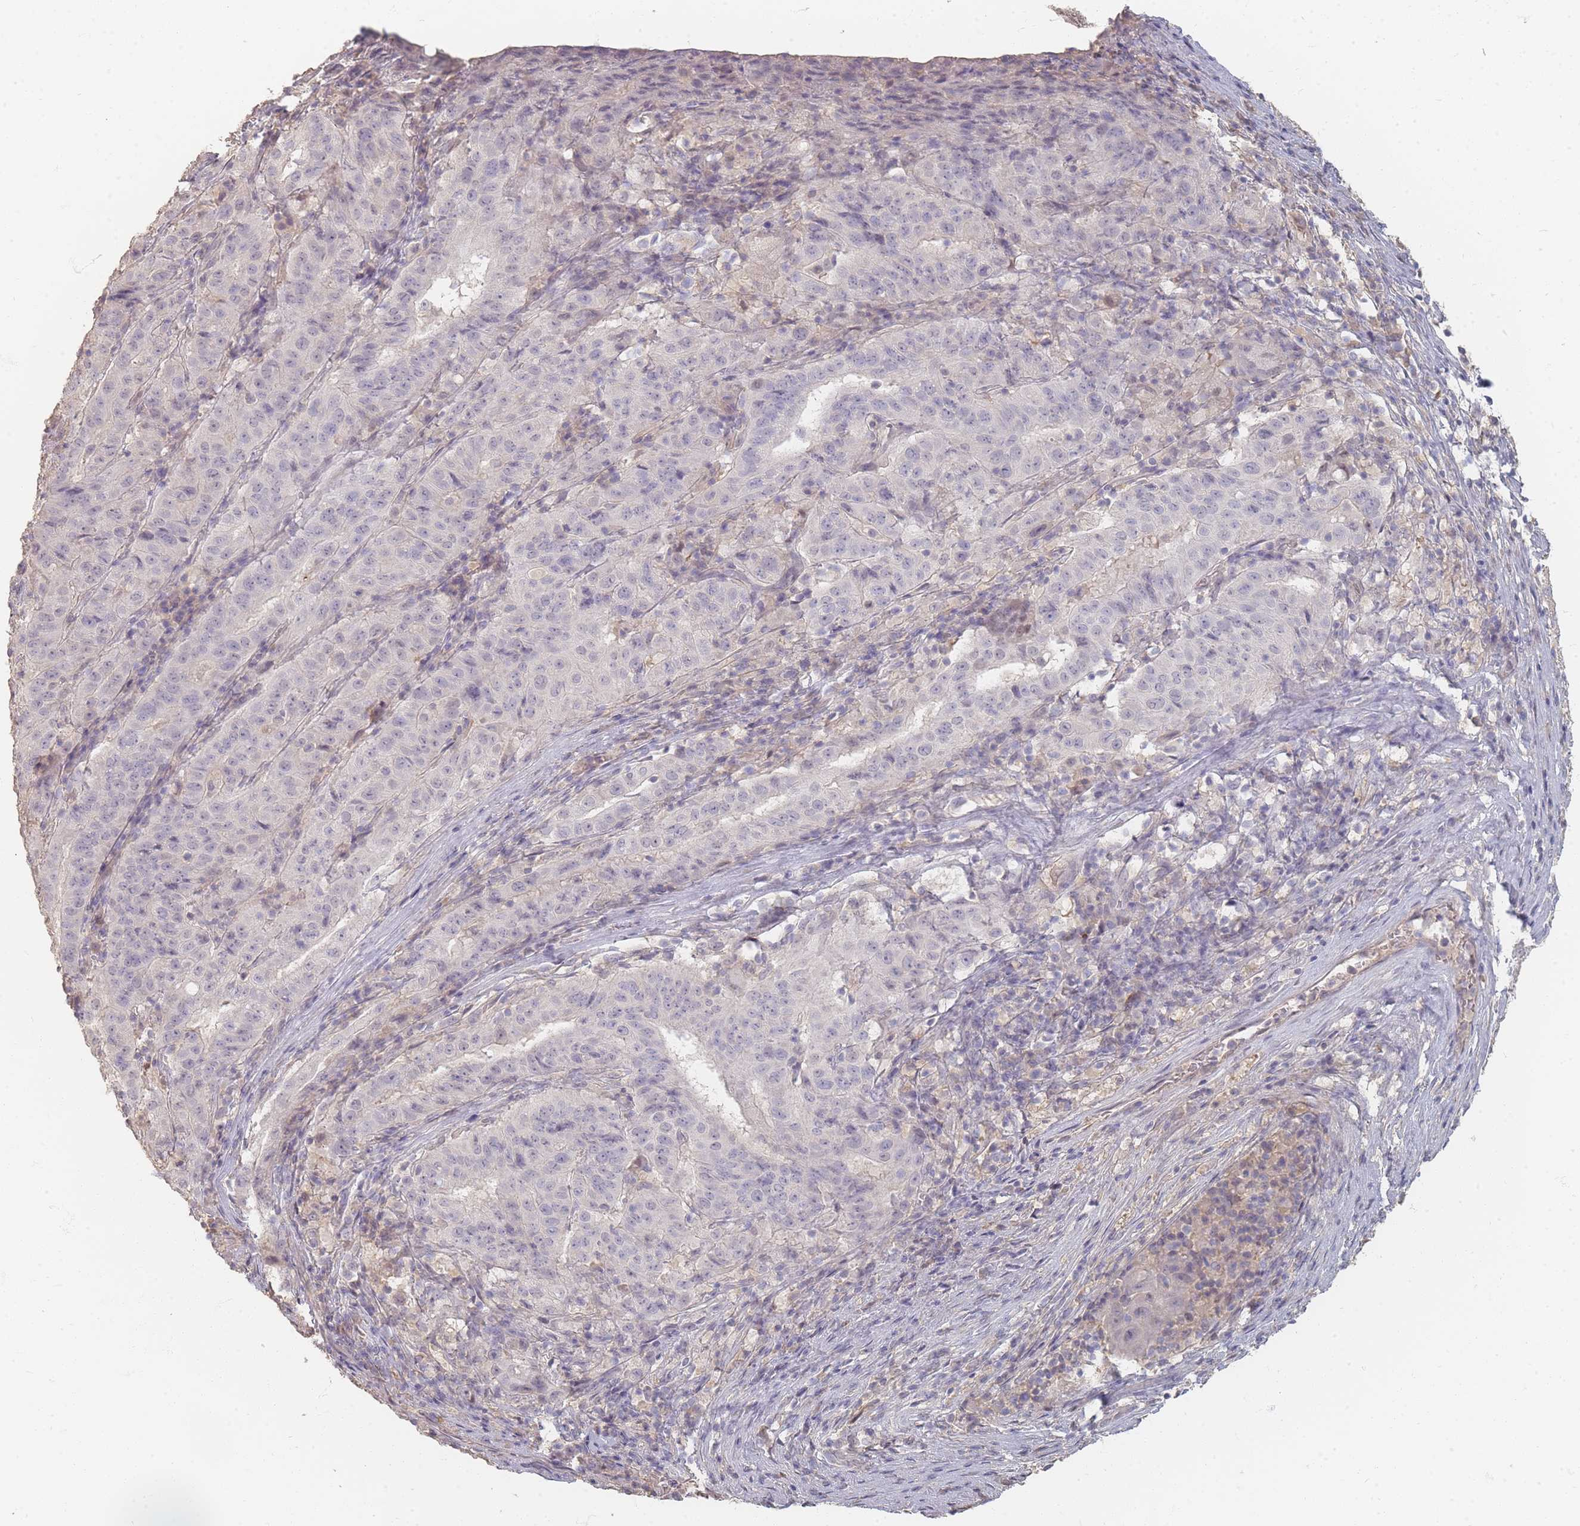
{"staining": {"intensity": "negative", "quantity": "none", "location": "none"}, "tissue": "pancreatic cancer", "cell_type": "Tumor cells", "image_type": "cancer", "snomed": [{"axis": "morphology", "description": "Adenocarcinoma, NOS"}, {"axis": "topography", "description": "Pancreas"}], "caption": "A micrograph of human pancreatic cancer (adenocarcinoma) is negative for staining in tumor cells.", "gene": "RFTN1", "patient": {"sex": "male", "age": 63}}